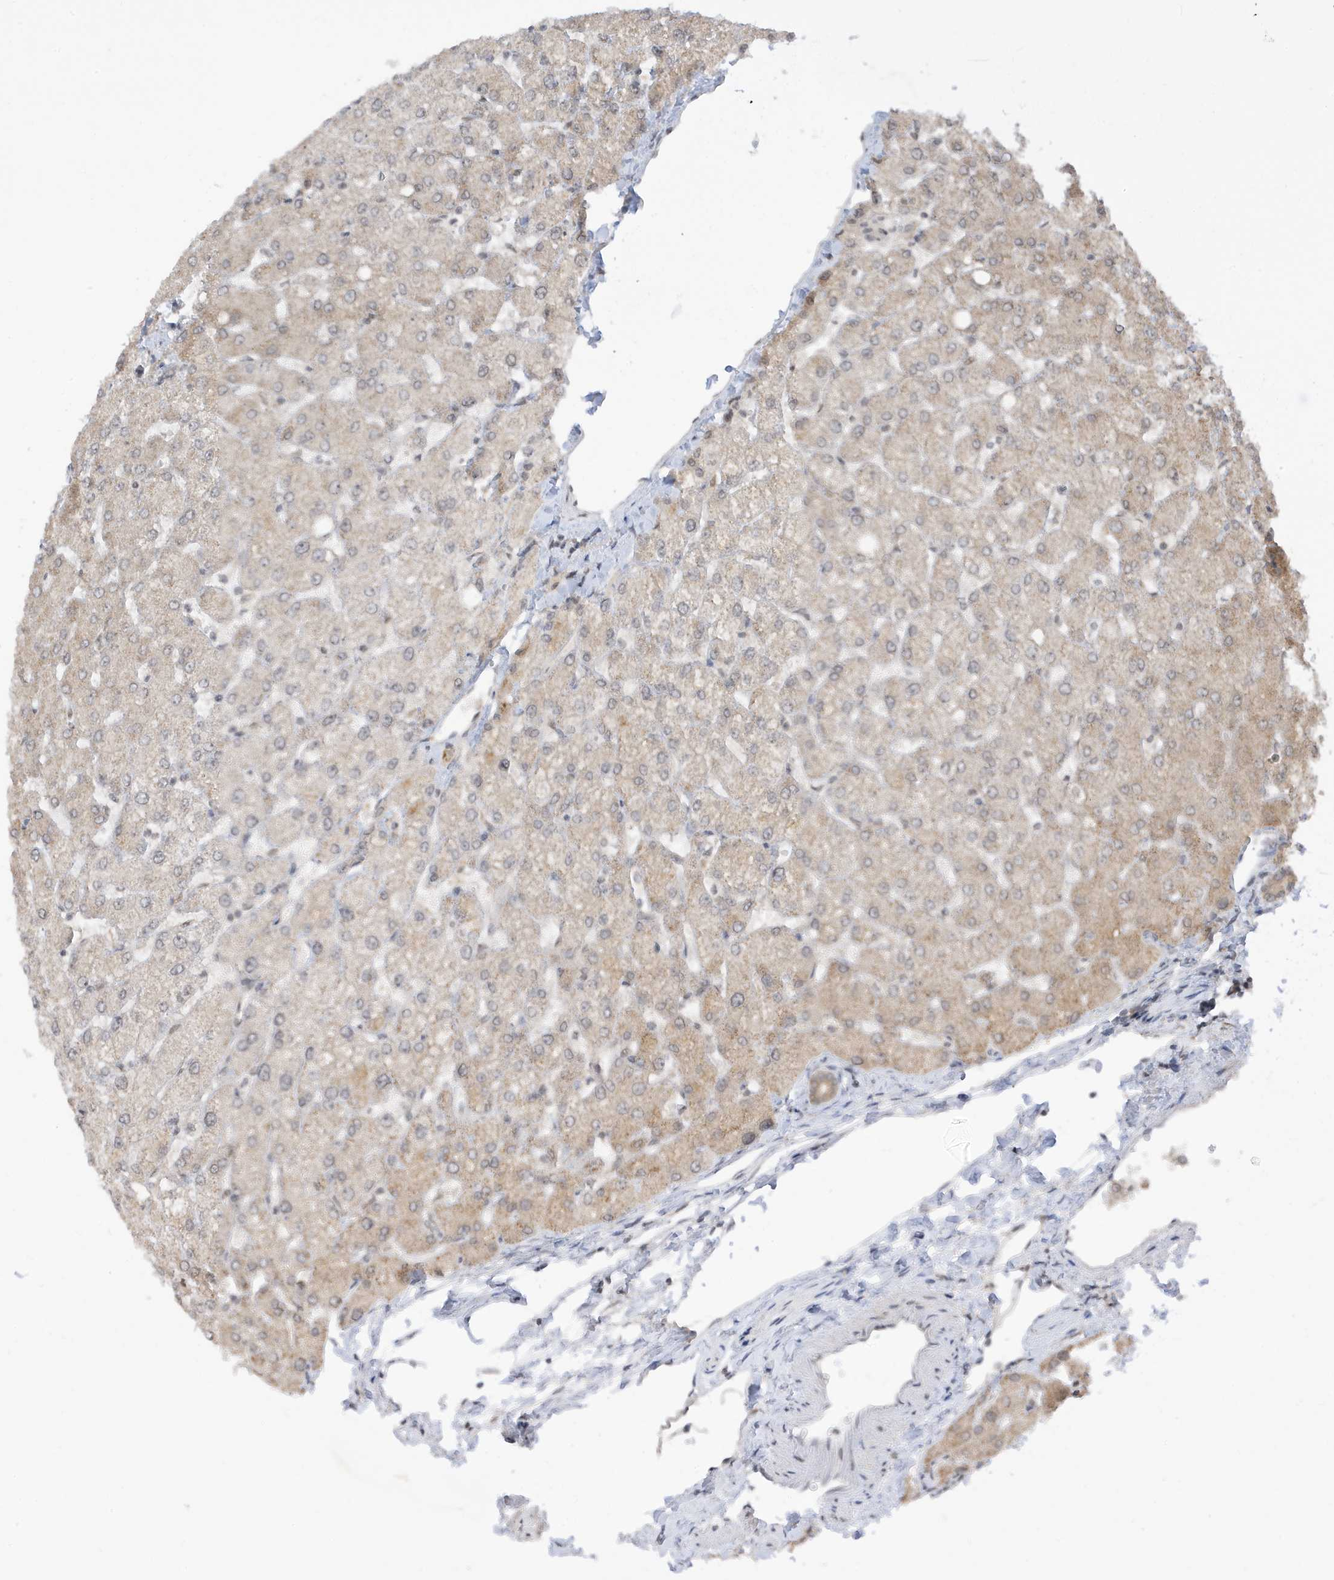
{"staining": {"intensity": "weak", "quantity": ">75%", "location": "cytoplasmic/membranous"}, "tissue": "liver", "cell_type": "Cholangiocytes", "image_type": "normal", "snomed": [{"axis": "morphology", "description": "Normal tissue, NOS"}, {"axis": "topography", "description": "Liver"}], "caption": "Approximately >75% of cholangiocytes in benign human liver reveal weak cytoplasmic/membranous protein expression as visualized by brown immunohistochemical staining.", "gene": "TAB3", "patient": {"sex": "female", "age": 54}}